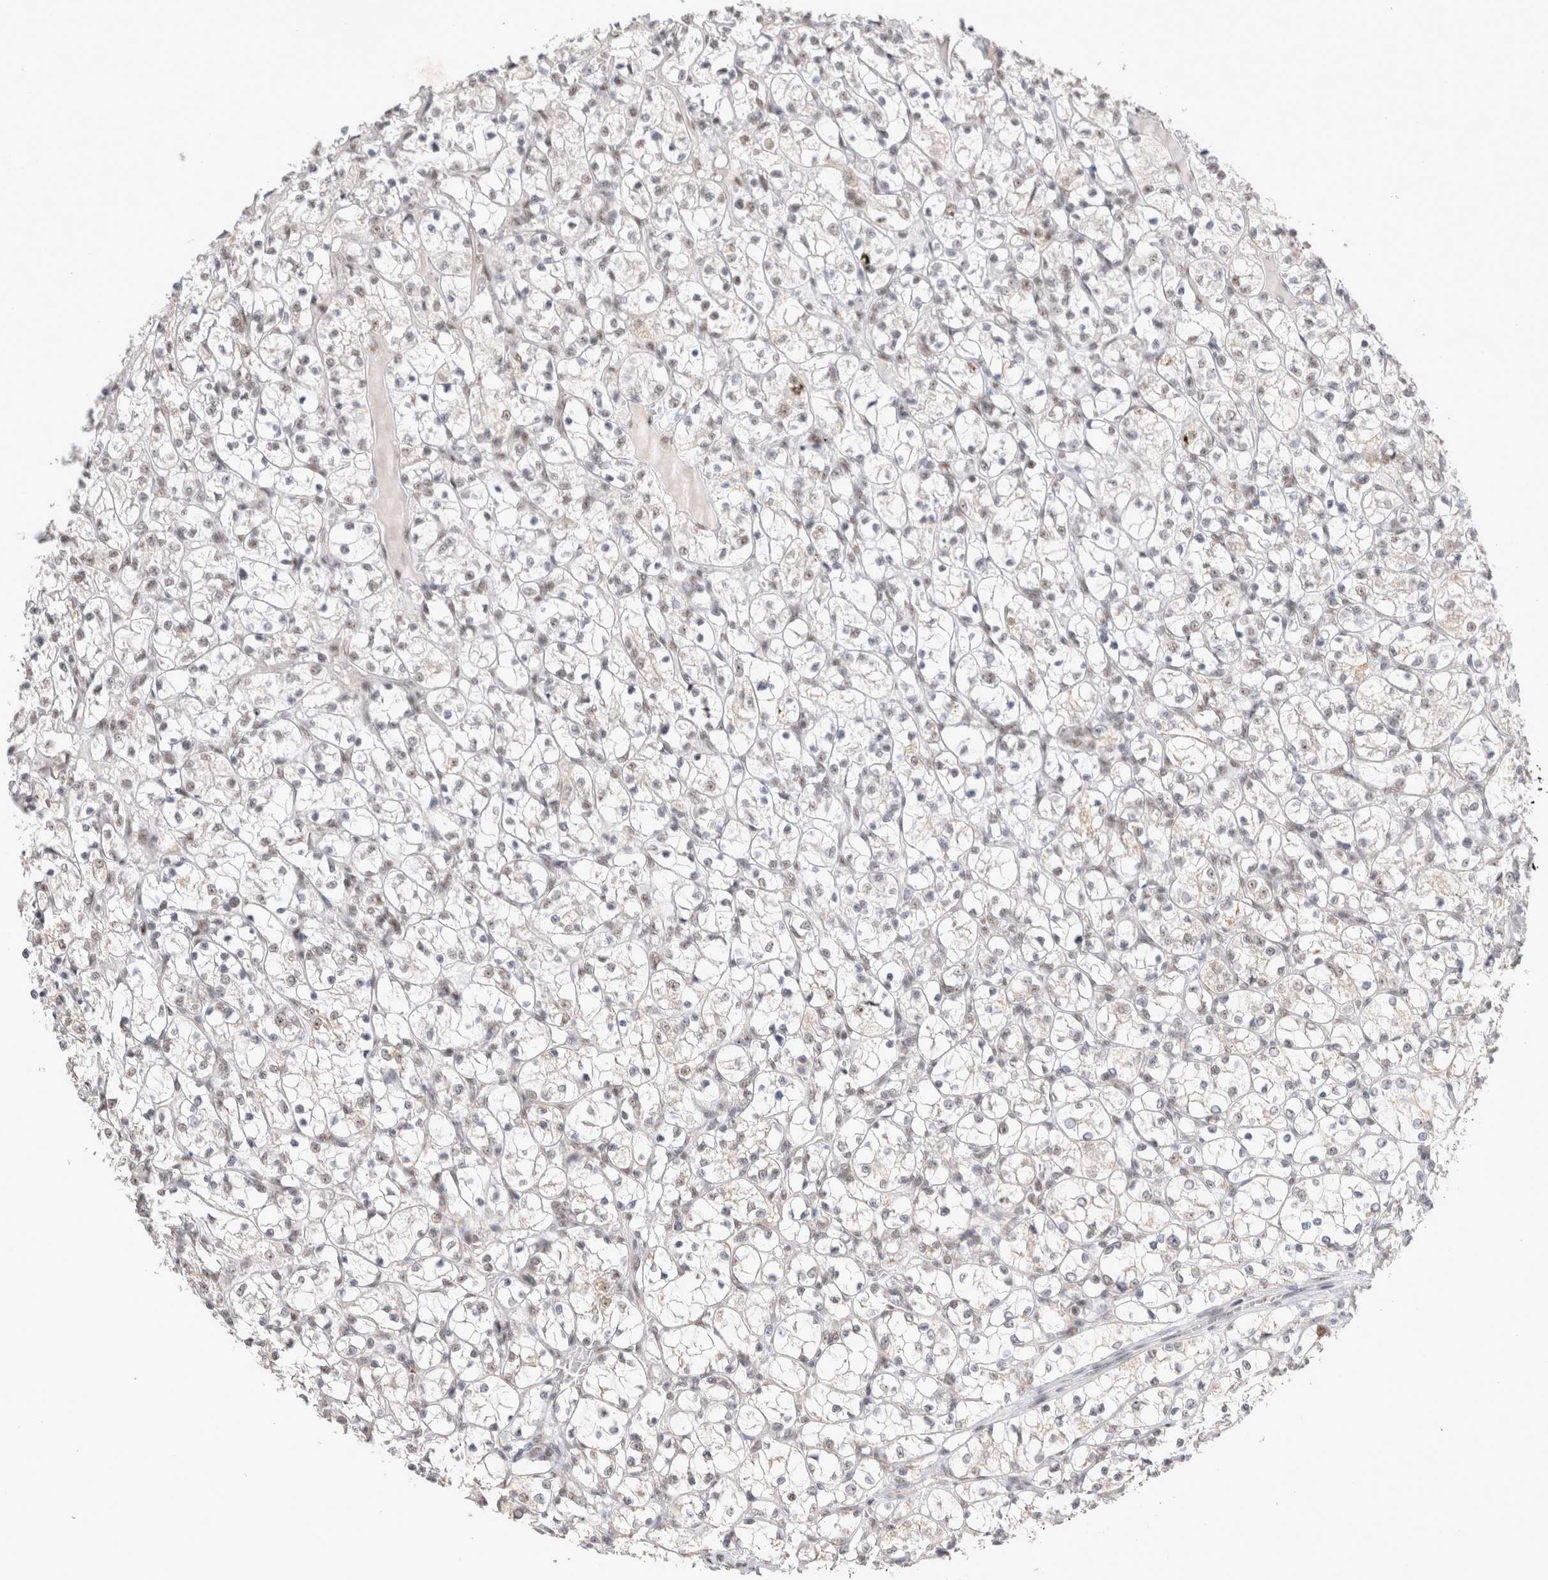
{"staining": {"intensity": "weak", "quantity": "<25%", "location": "nuclear"}, "tissue": "renal cancer", "cell_type": "Tumor cells", "image_type": "cancer", "snomed": [{"axis": "morphology", "description": "Adenocarcinoma, NOS"}, {"axis": "topography", "description": "Kidney"}], "caption": "A photomicrograph of human adenocarcinoma (renal) is negative for staining in tumor cells.", "gene": "MRPL37", "patient": {"sex": "female", "age": 69}}